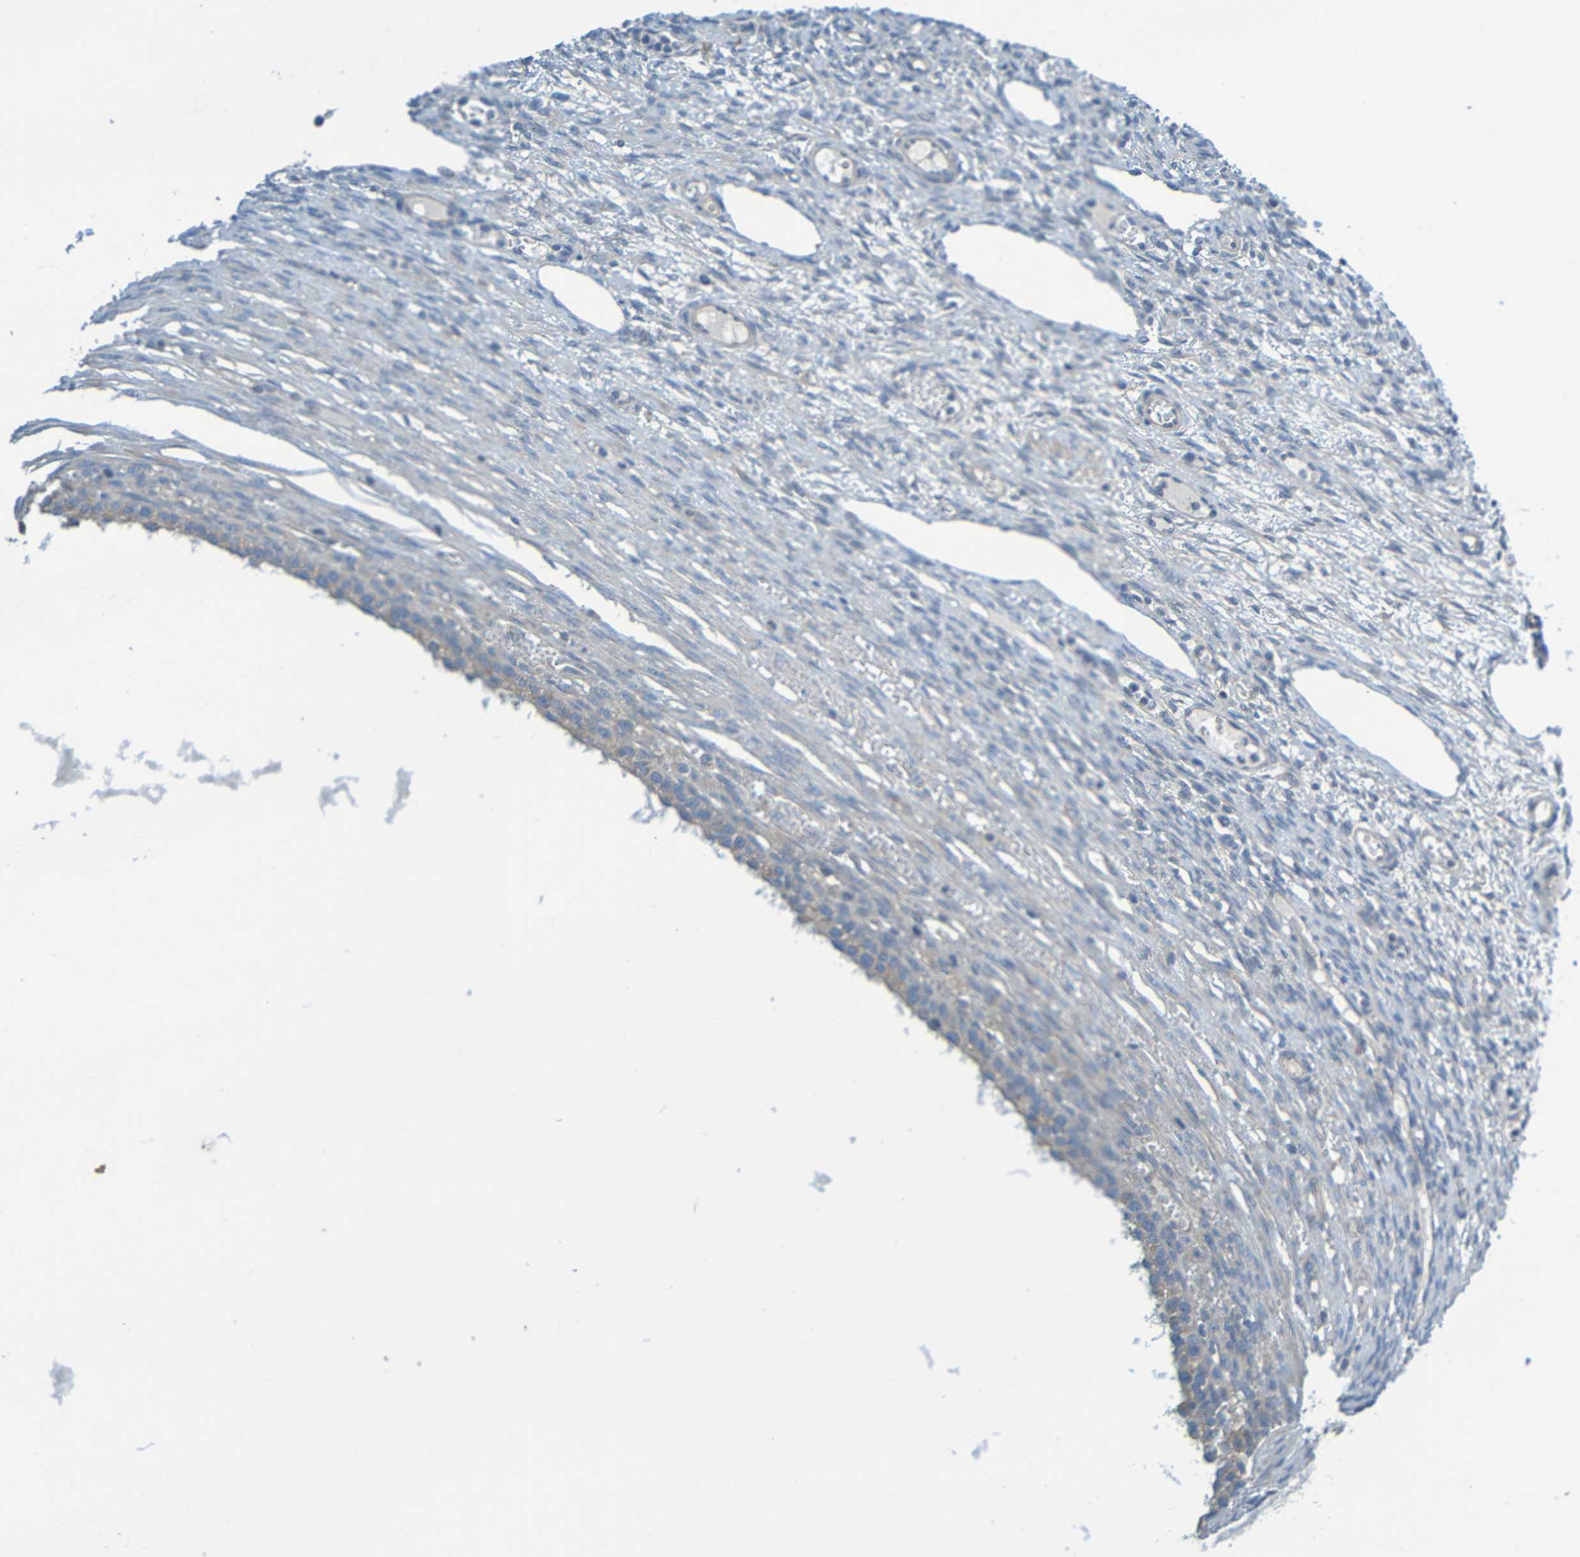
{"staining": {"intensity": "weak", "quantity": "<25%", "location": "cytoplasmic/membranous"}, "tissue": "ovary", "cell_type": "Ovarian stroma cells", "image_type": "normal", "snomed": [{"axis": "morphology", "description": "Normal tissue, NOS"}, {"axis": "topography", "description": "Ovary"}], "caption": "Immunohistochemical staining of normal human ovary displays no significant staining in ovarian stroma cells.", "gene": "CYP4F2", "patient": {"sex": "female", "age": 33}}